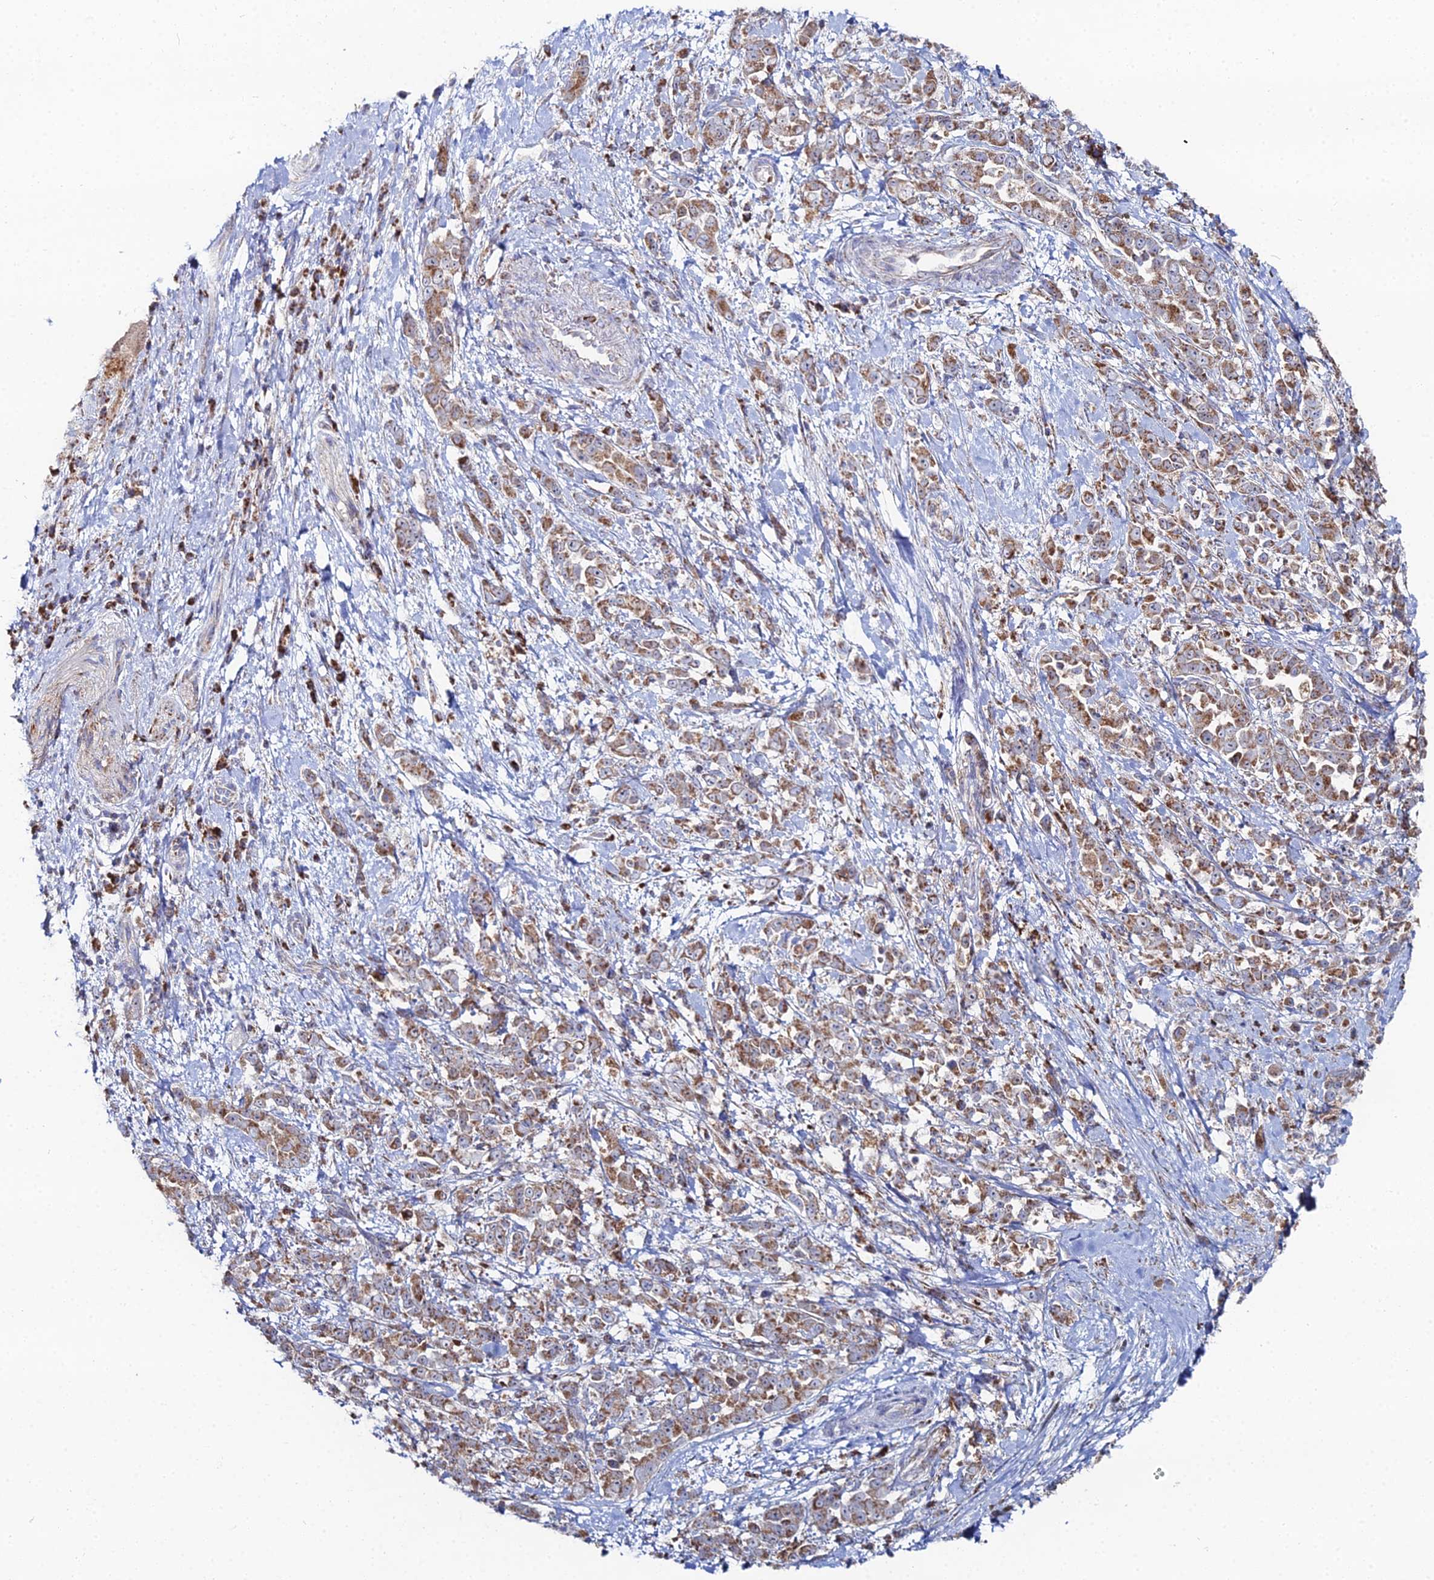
{"staining": {"intensity": "moderate", "quantity": ">75%", "location": "cytoplasmic/membranous"}, "tissue": "pancreatic cancer", "cell_type": "Tumor cells", "image_type": "cancer", "snomed": [{"axis": "morphology", "description": "Normal tissue, NOS"}, {"axis": "morphology", "description": "Adenocarcinoma, NOS"}, {"axis": "topography", "description": "Pancreas"}], "caption": "Immunohistochemical staining of human adenocarcinoma (pancreatic) exhibits moderate cytoplasmic/membranous protein expression in about >75% of tumor cells. (brown staining indicates protein expression, while blue staining denotes nuclei).", "gene": "MPC1", "patient": {"sex": "female", "age": 64}}